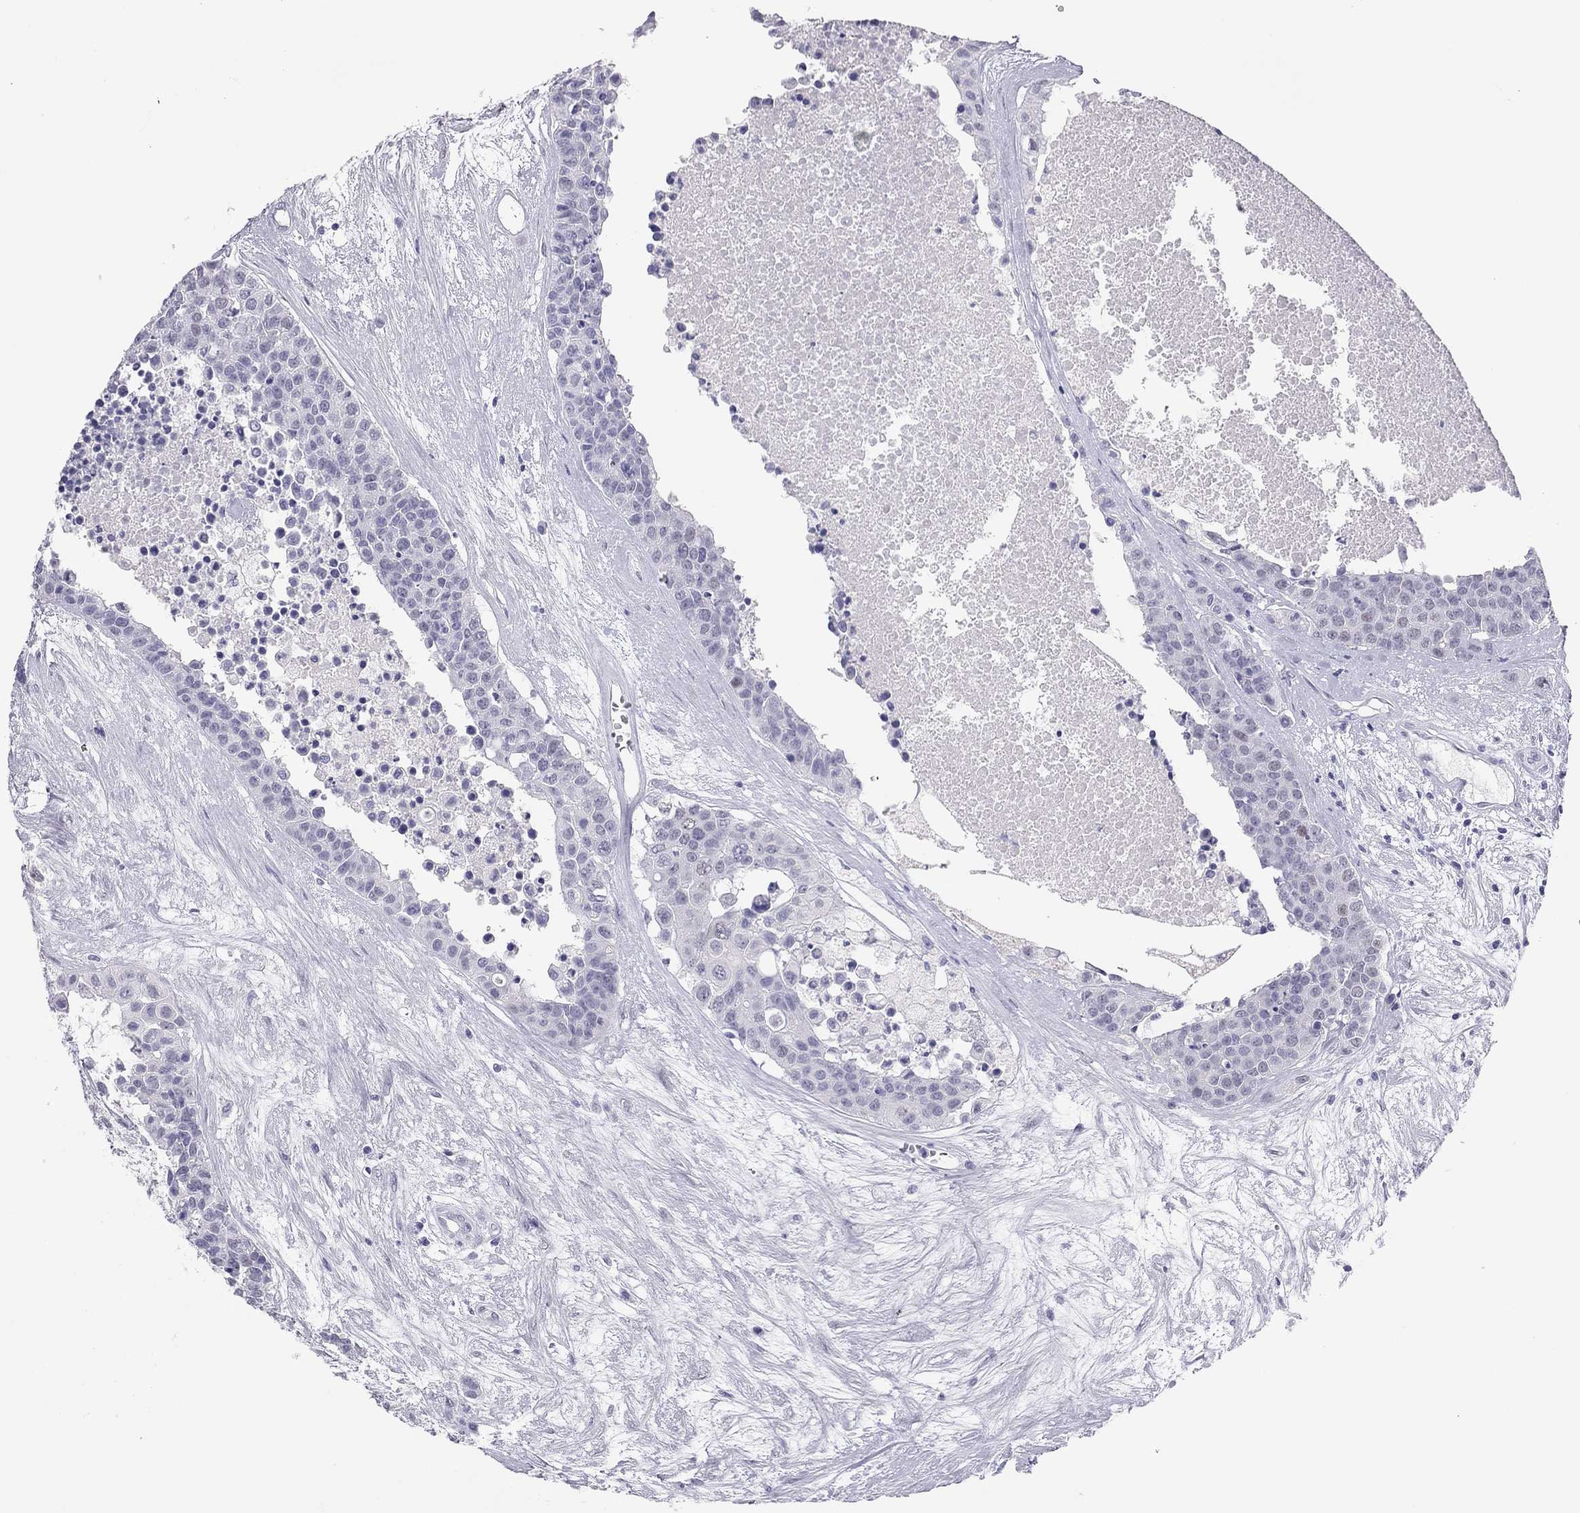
{"staining": {"intensity": "negative", "quantity": "none", "location": "none"}, "tissue": "carcinoid", "cell_type": "Tumor cells", "image_type": "cancer", "snomed": [{"axis": "morphology", "description": "Carcinoid, malignant, NOS"}, {"axis": "topography", "description": "Colon"}], "caption": "High magnification brightfield microscopy of malignant carcinoid stained with DAB (3,3'-diaminobenzidine) (brown) and counterstained with hematoxylin (blue): tumor cells show no significant staining.", "gene": "PHOX2A", "patient": {"sex": "male", "age": 81}}